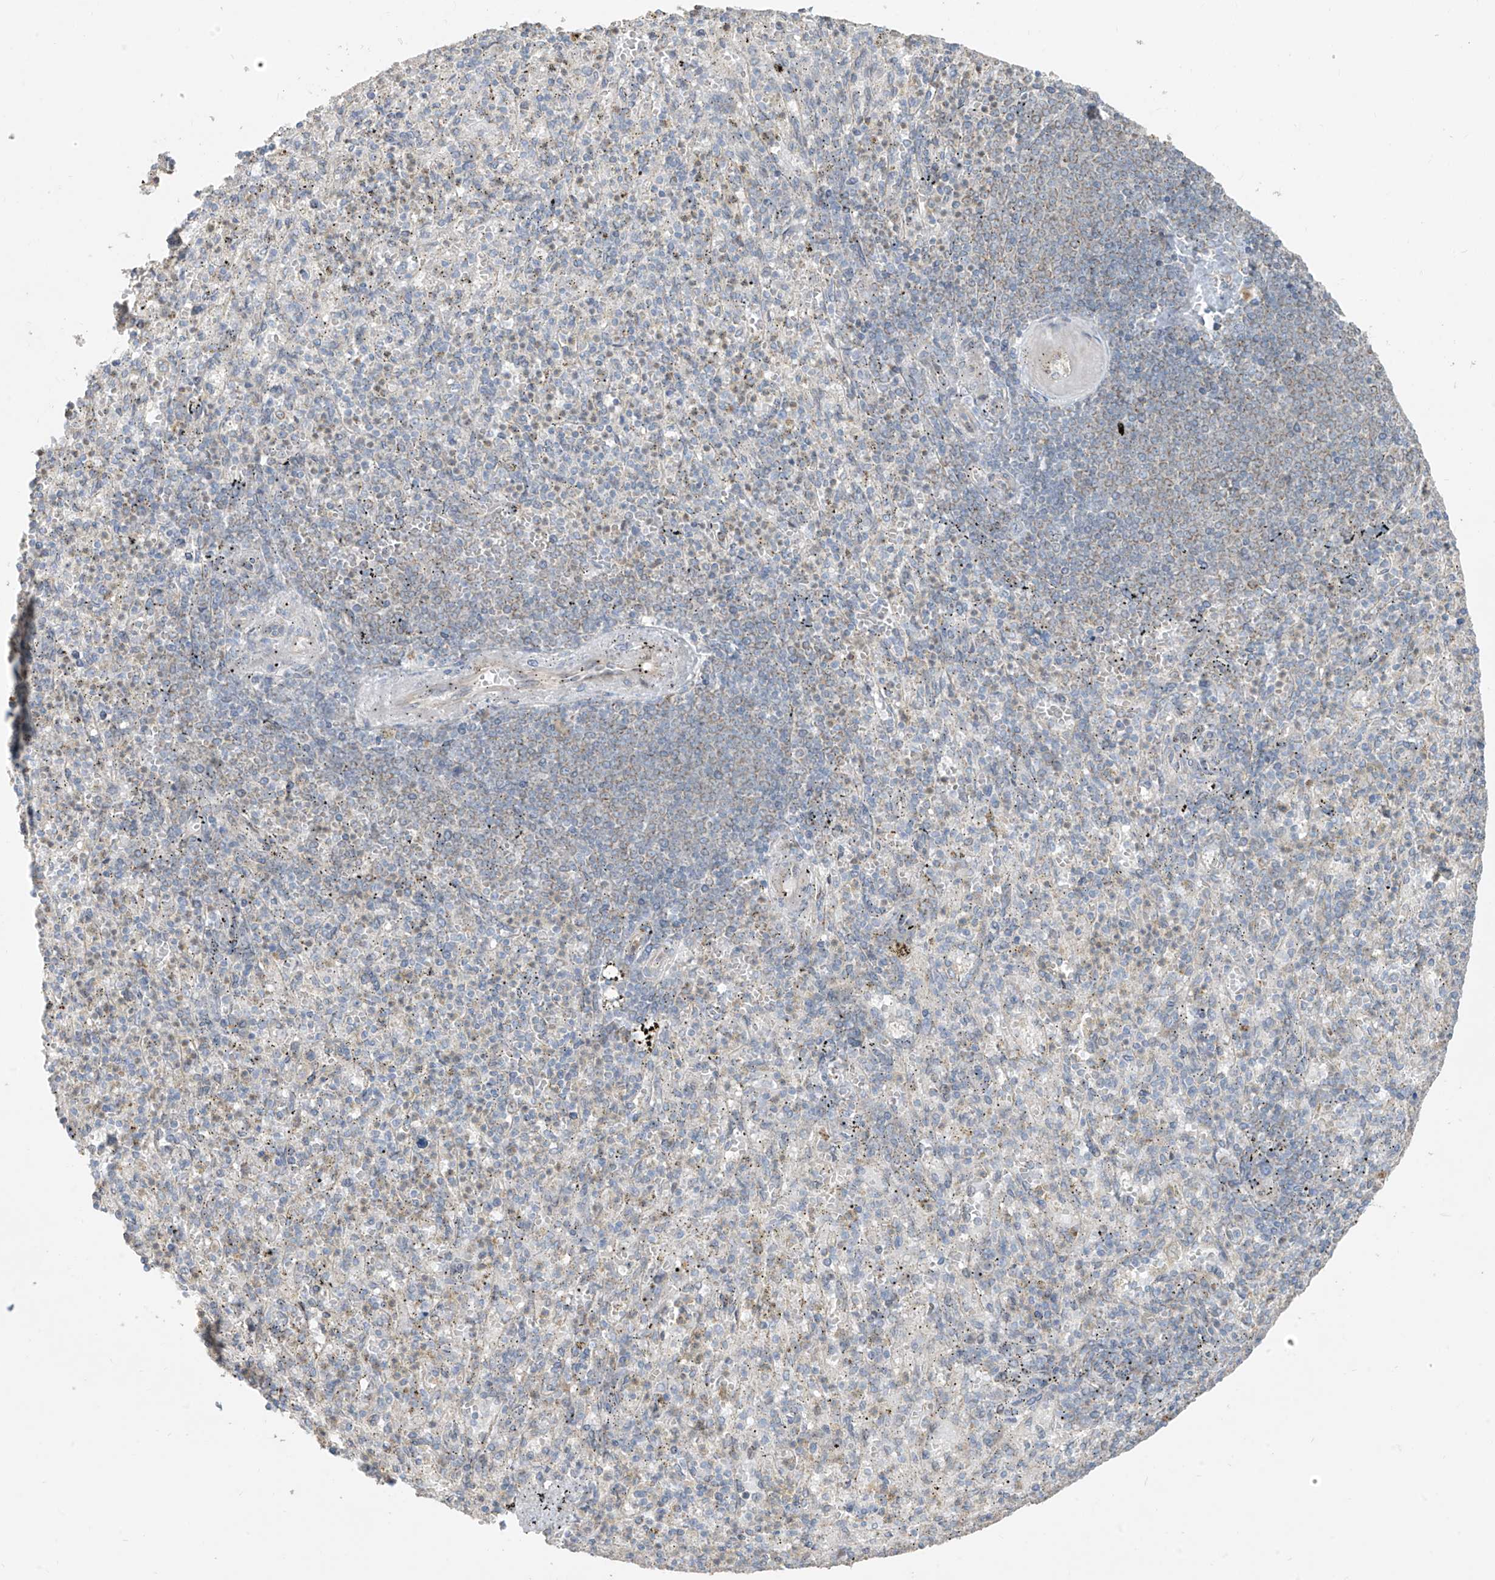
{"staining": {"intensity": "negative", "quantity": "none", "location": "none"}, "tissue": "spleen", "cell_type": "Cells in red pulp", "image_type": "normal", "snomed": [{"axis": "morphology", "description": "Normal tissue, NOS"}, {"axis": "topography", "description": "Spleen"}], "caption": "IHC photomicrograph of unremarkable human spleen stained for a protein (brown), which exhibits no staining in cells in red pulp.", "gene": "ABTB1", "patient": {"sex": "female", "age": 74}}